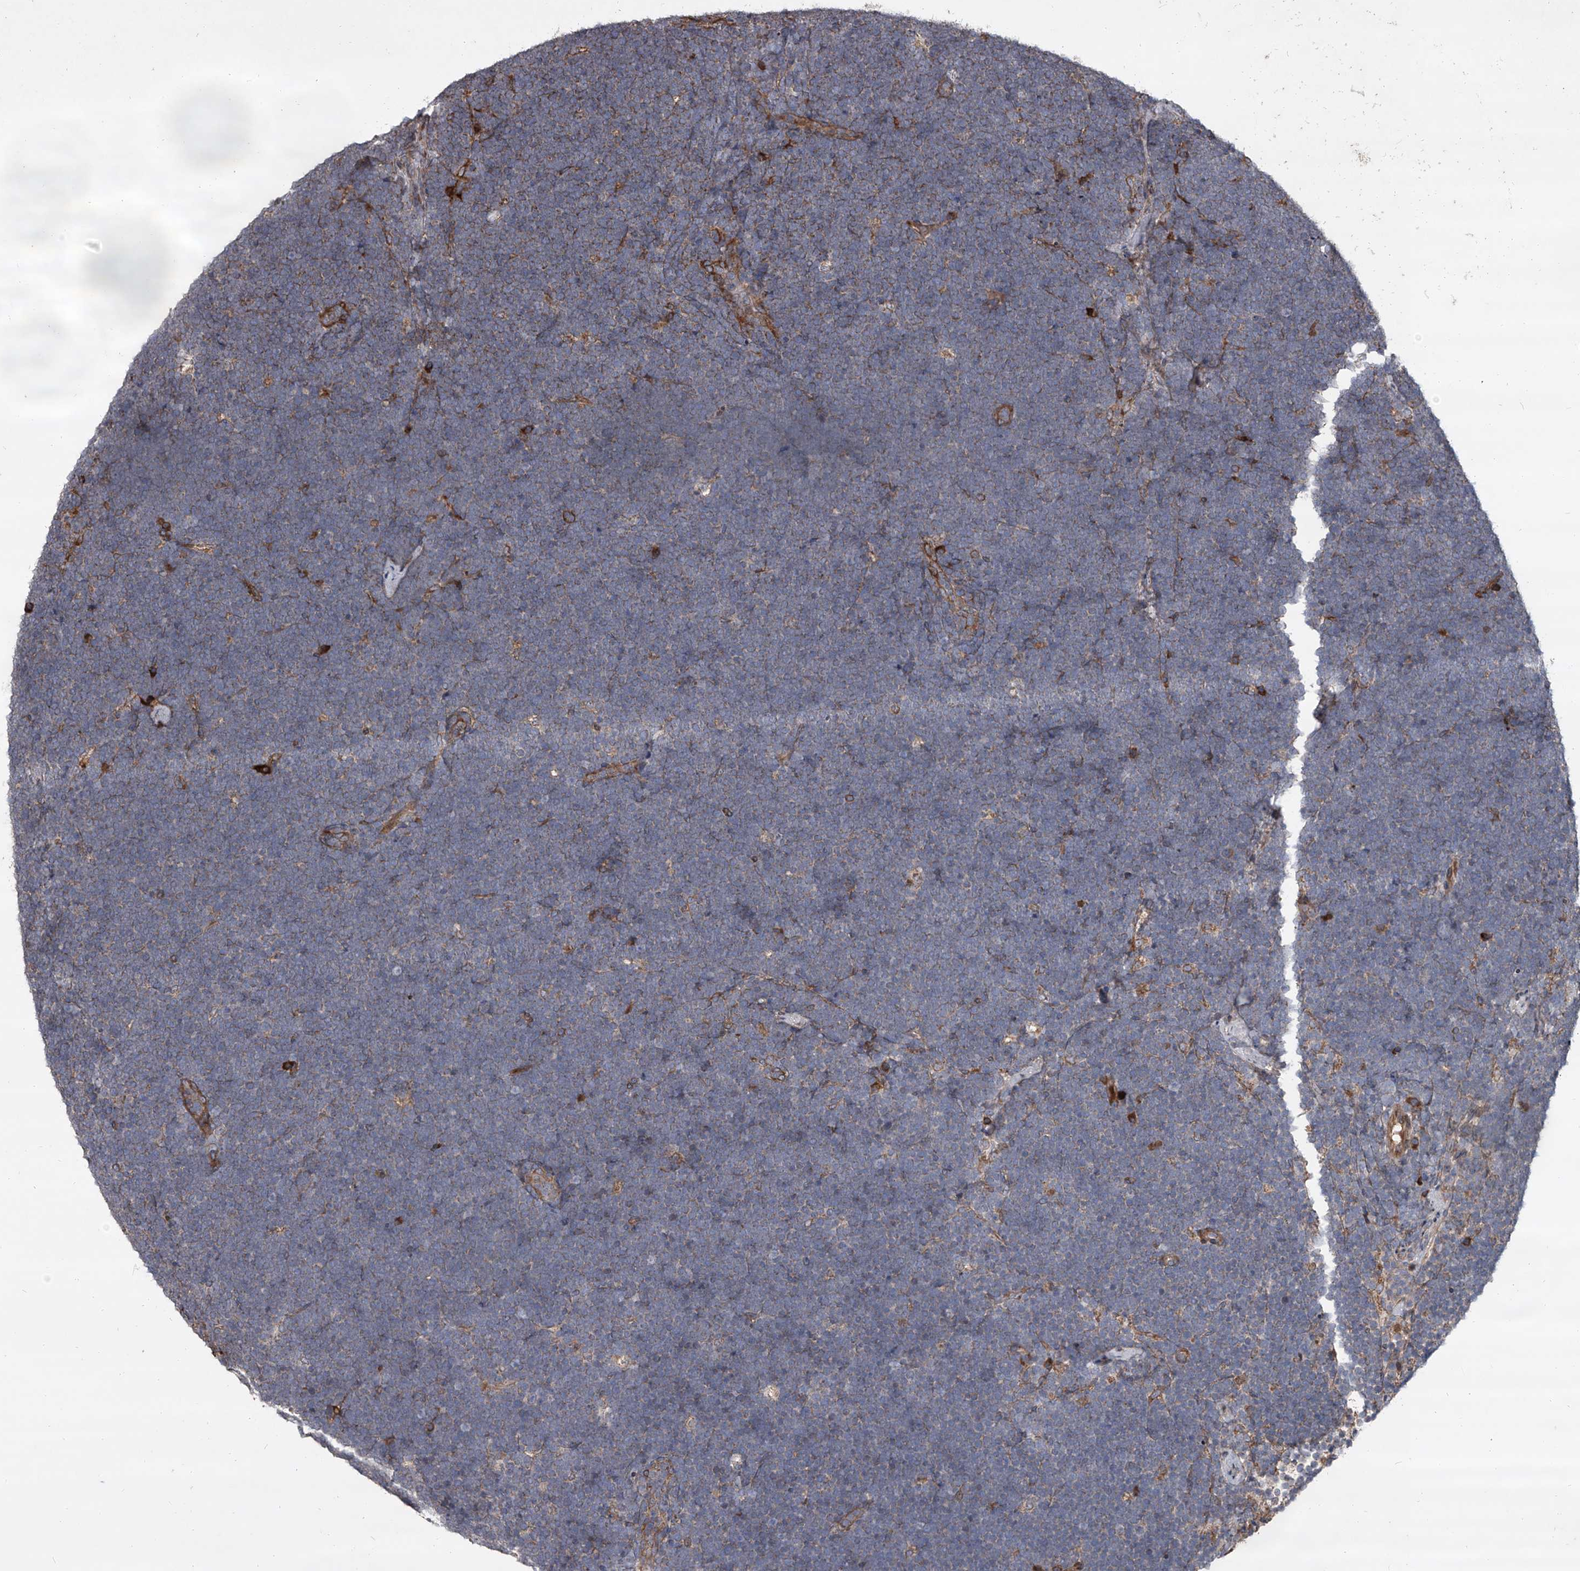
{"staining": {"intensity": "negative", "quantity": "none", "location": "none"}, "tissue": "lymphoma", "cell_type": "Tumor cells", "image_type": "cancer", "snomed": [{"axis": "morphology", "description": "Malignant lymphoma, non-Hodgkin's type, High grade"}, {"axis": "topography", "description": "Lymph node"}], "caption": "Tumor cells are negative for brown protein staining in lymphoma.", "gene": "EVA1C", "patient": {"sex": "male", "age": 13}}